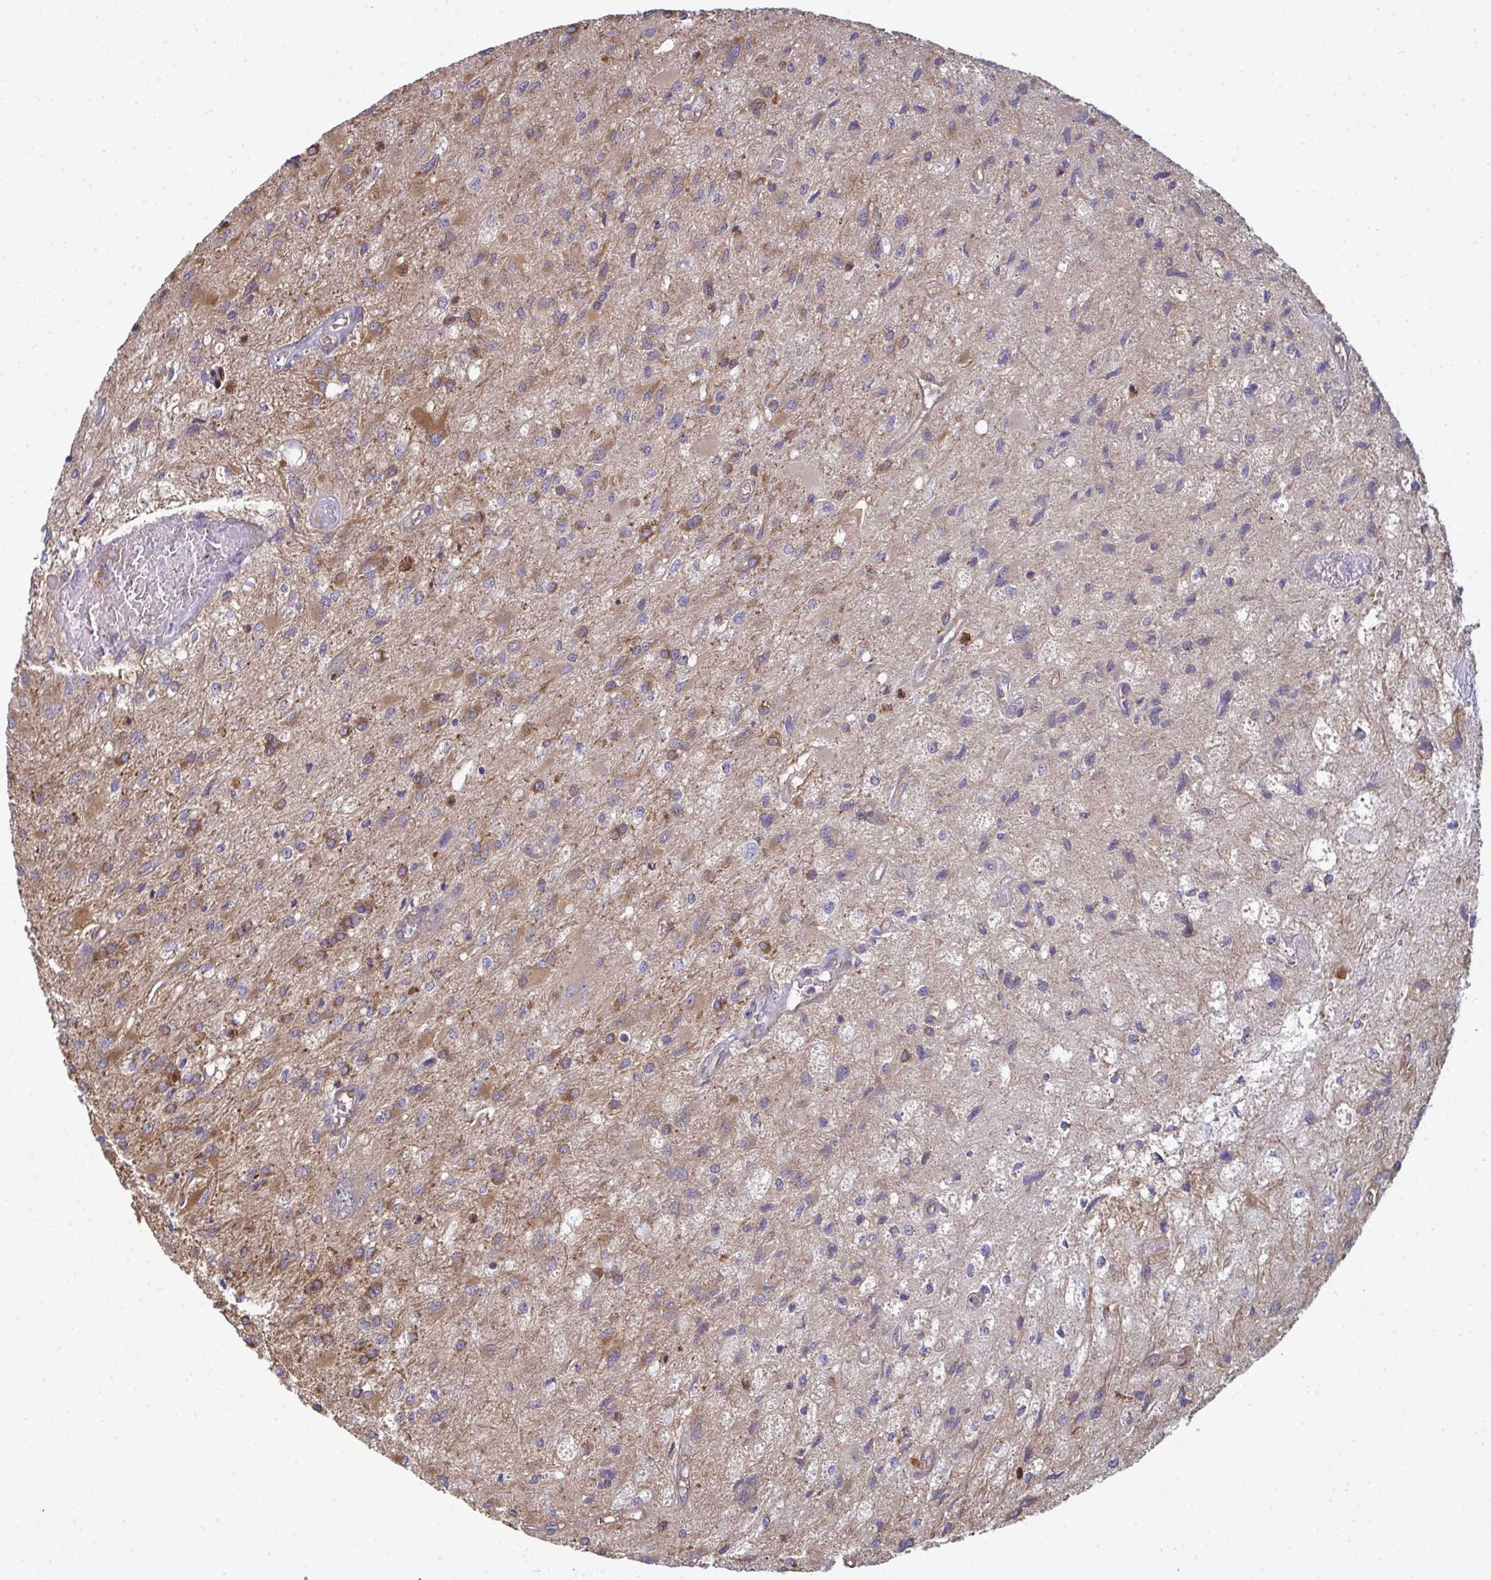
{"staining": {"intensity": "moderate", "quantity": ">75%", "location": "cytoplasmic/membranous"}, "tissue": "glioma", "cell_type": "Tumor cells", "image_type": "cancer", "snomed": [{"axis": "morphology", "description": "Glioma, malignant, High grade"}, {"axis": "topography", "description": "Brain"}], "caption": "This is an image of immunohistochemistry (IHC) staining of glioma, which shows moderate positivity in the cytoplasmic/membranous of tumor cells.", "gene": "DYNC1I2", "patient": {"sex": "female", "age": 70}}